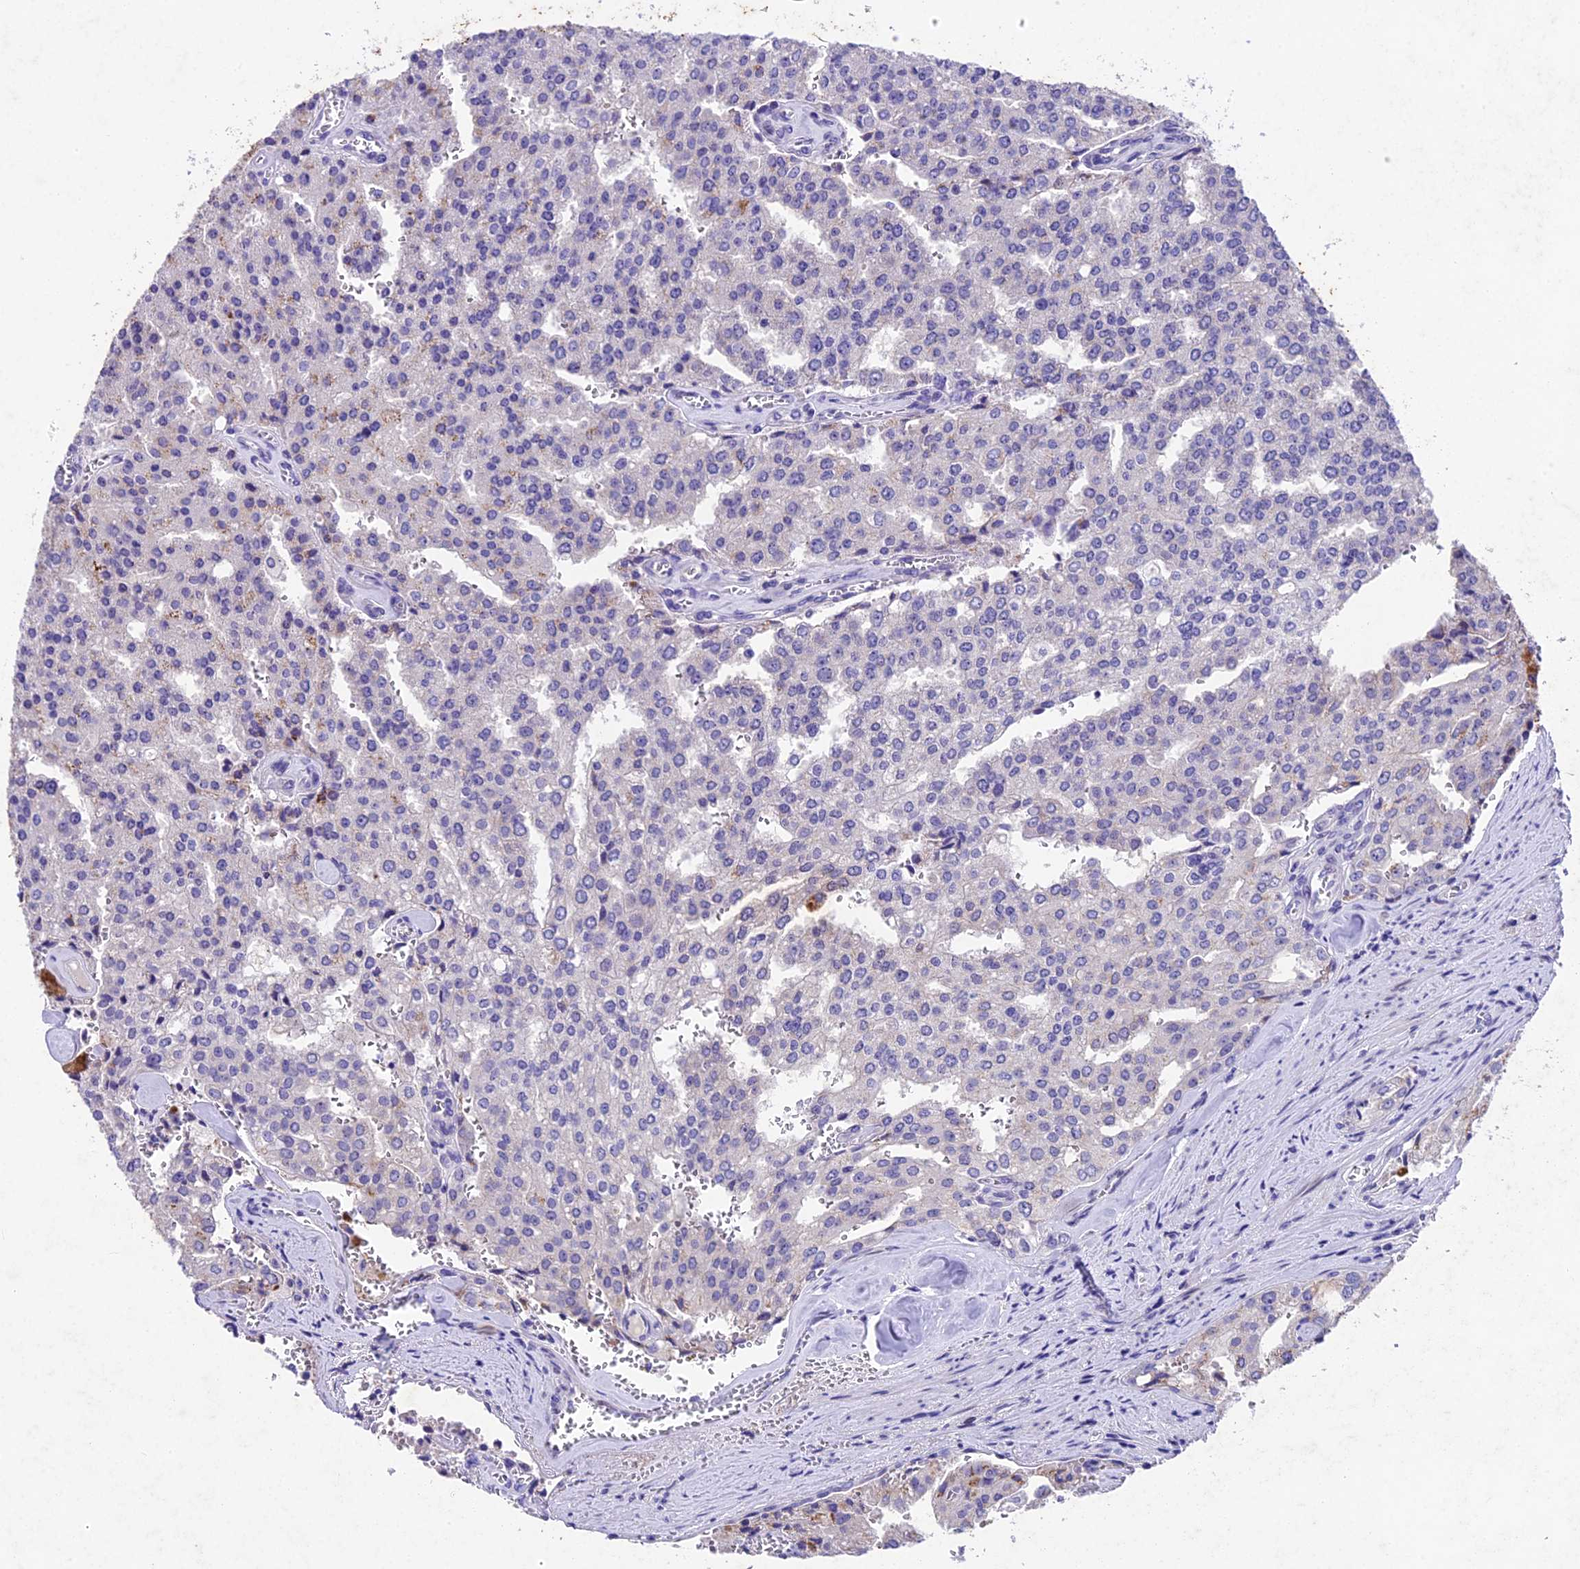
{"staining": {"intensity": "negative", "quantity": "none", "location": "none"}, "tissue": "prostate cancer", "cell_type": "Tumor cells", "image_type": "cancer", "snomed": [{"axis": "morphology", "description": "Adenocarcinoma, High grade"}, {"axis": "topography", "description": "Prostate"}], "caption": "Immunohistochemical staining of human prostate cancer shows no significant expression in tumor cells. The staining is performed using DAB (3,3'-diaminobenzidine) brown chromogen with nuclei counter-stained in using hematoxylin.", "gene": "IFT140", "patient": {"sex": "male", "age": 68}}